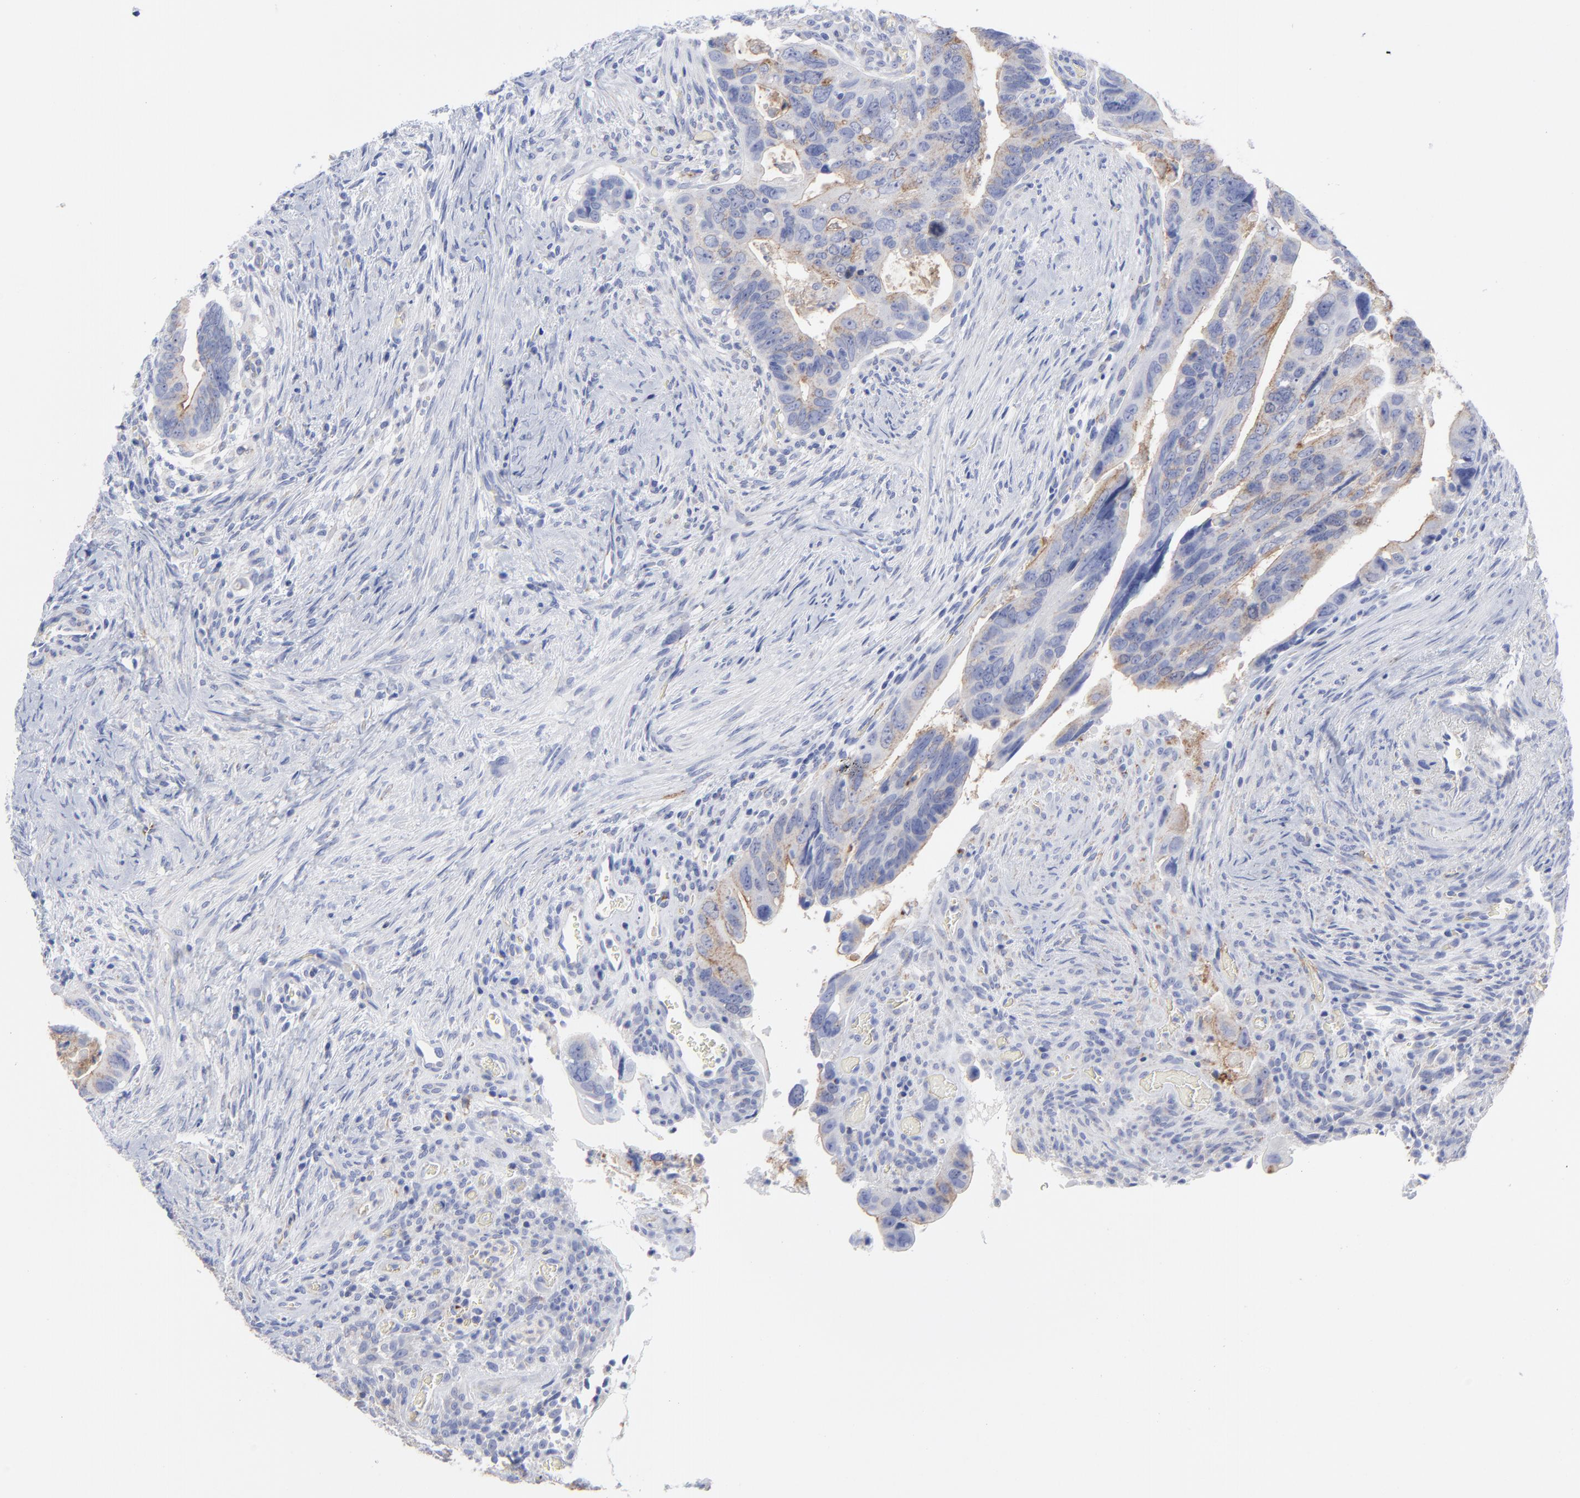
{"staining": {"intensity": "weak", "quantity": "25%-75%", "location": "cytoplasmic/membranous"}, "tissue": "colorectal cancer", "cell_type": "Tumor cells", "image_type": "cancer", "snomed": [{"axis": "morphology", "description": "Adenocarcinoma, NOS"}, {"axis": "topography", "description": "Rectum"}], "caption": "Brown immunohistochemical staining in human colorectal adenocarcinoma shows weak cytoplasmic/membranous staining in approximately 25%-75% of tumor cells.", "gene": "CNTN3", "patient": {"sex": "male", "age": 53}}